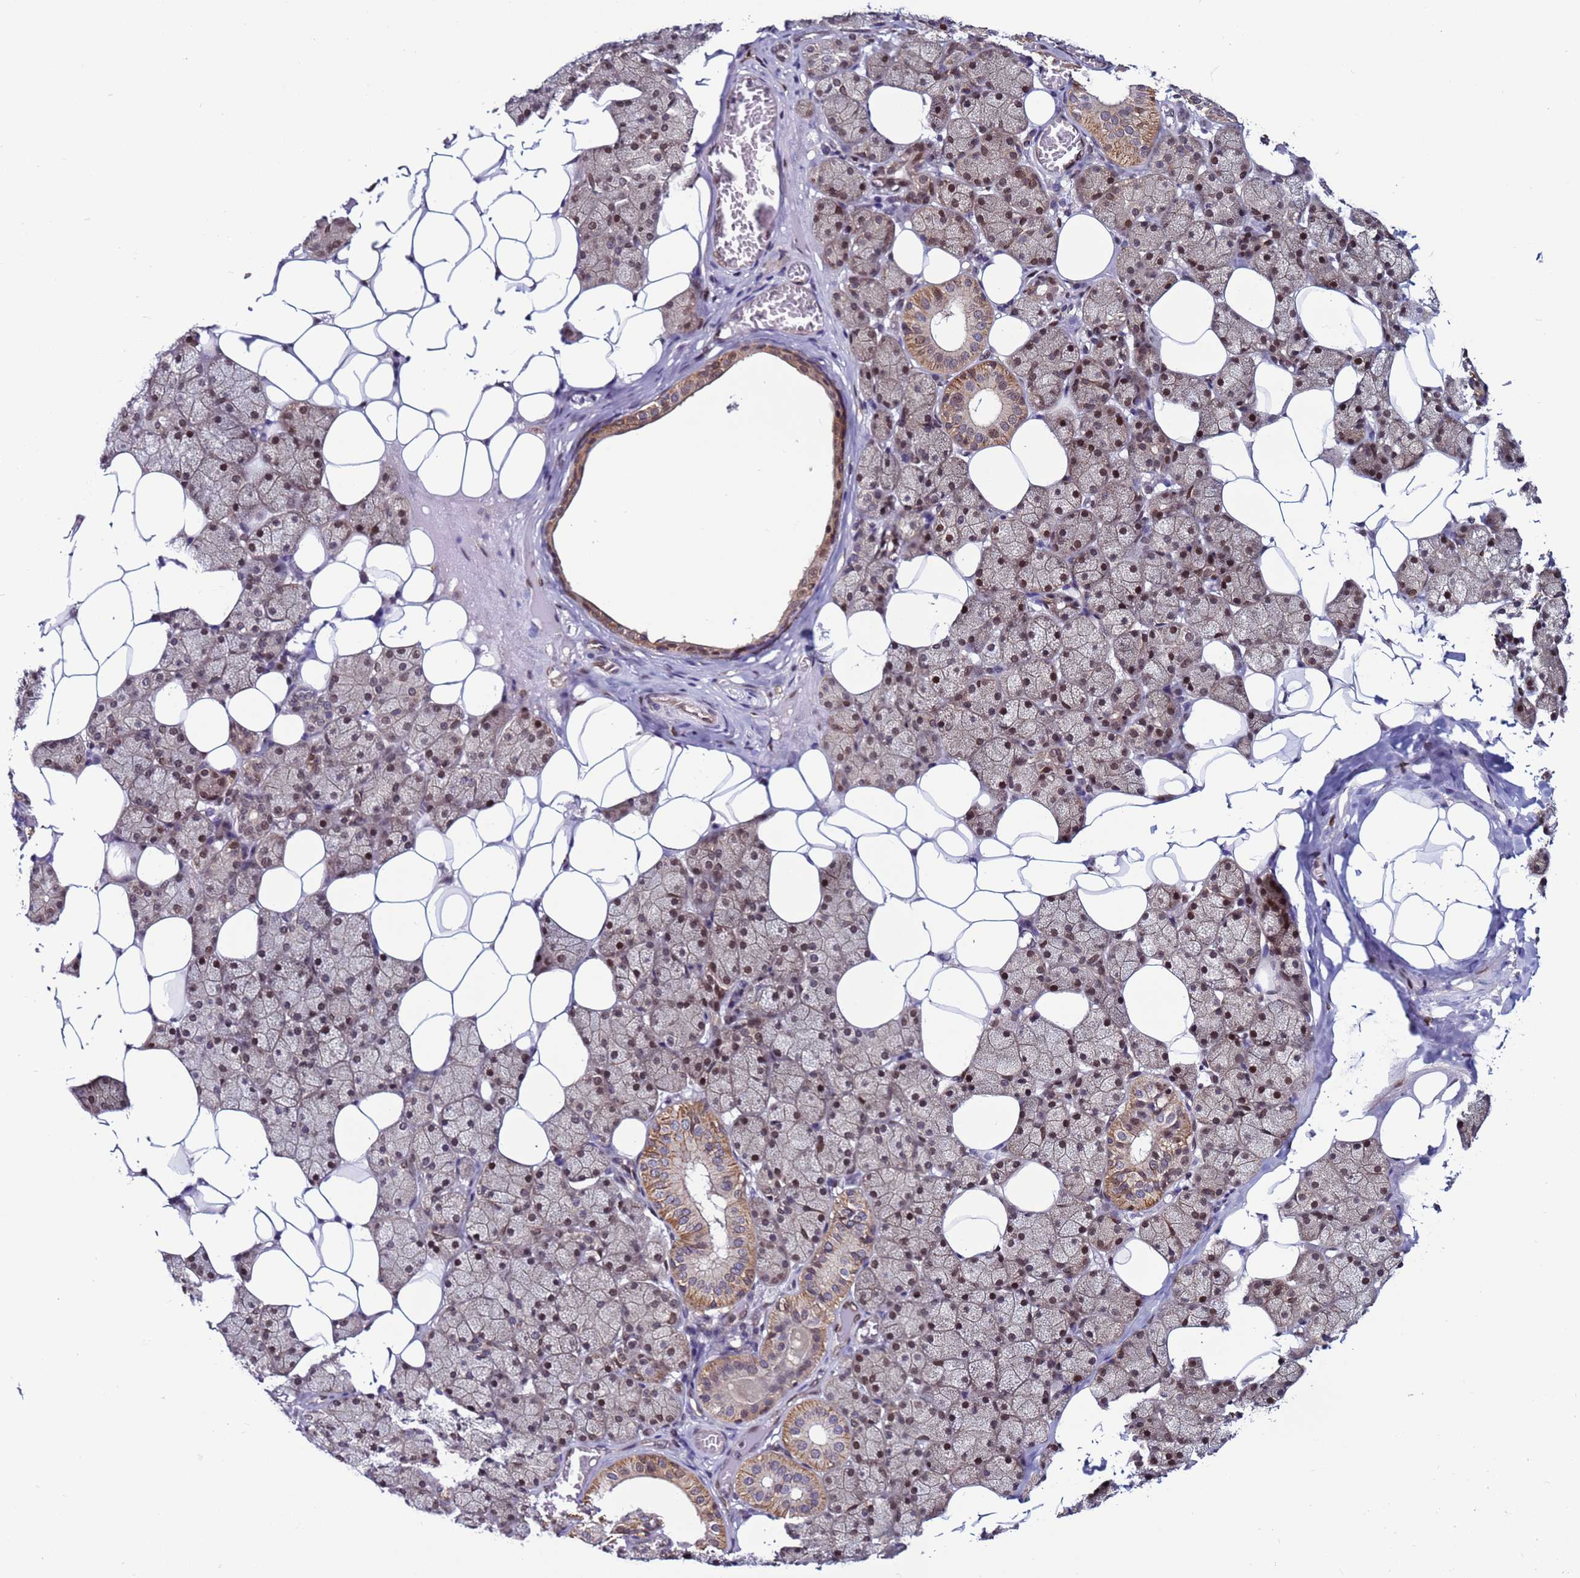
{"staining": {"intensity": "moderate", "quantity": "<25%", "location": "cytoplasmic/membranous"}, "tissue": "salivary gland", "cell_type": "Glandular cells", "image_type": "normal", "snomed": [{"axis": "morphology", "description": "Normal tissue, NOS"}, {"axis": "topography", "description": "Salivary gland"}], "caption": "Immunohistochemistry of benign salivary gland displays low levels of moderate cytoplasmic/membranous positivity in approximately <25% of glandular cells. (IHC, brightfield microscopy, high magnification).", "gene": "TRIM37", "patient": {"sex": "female", "age": 33}}